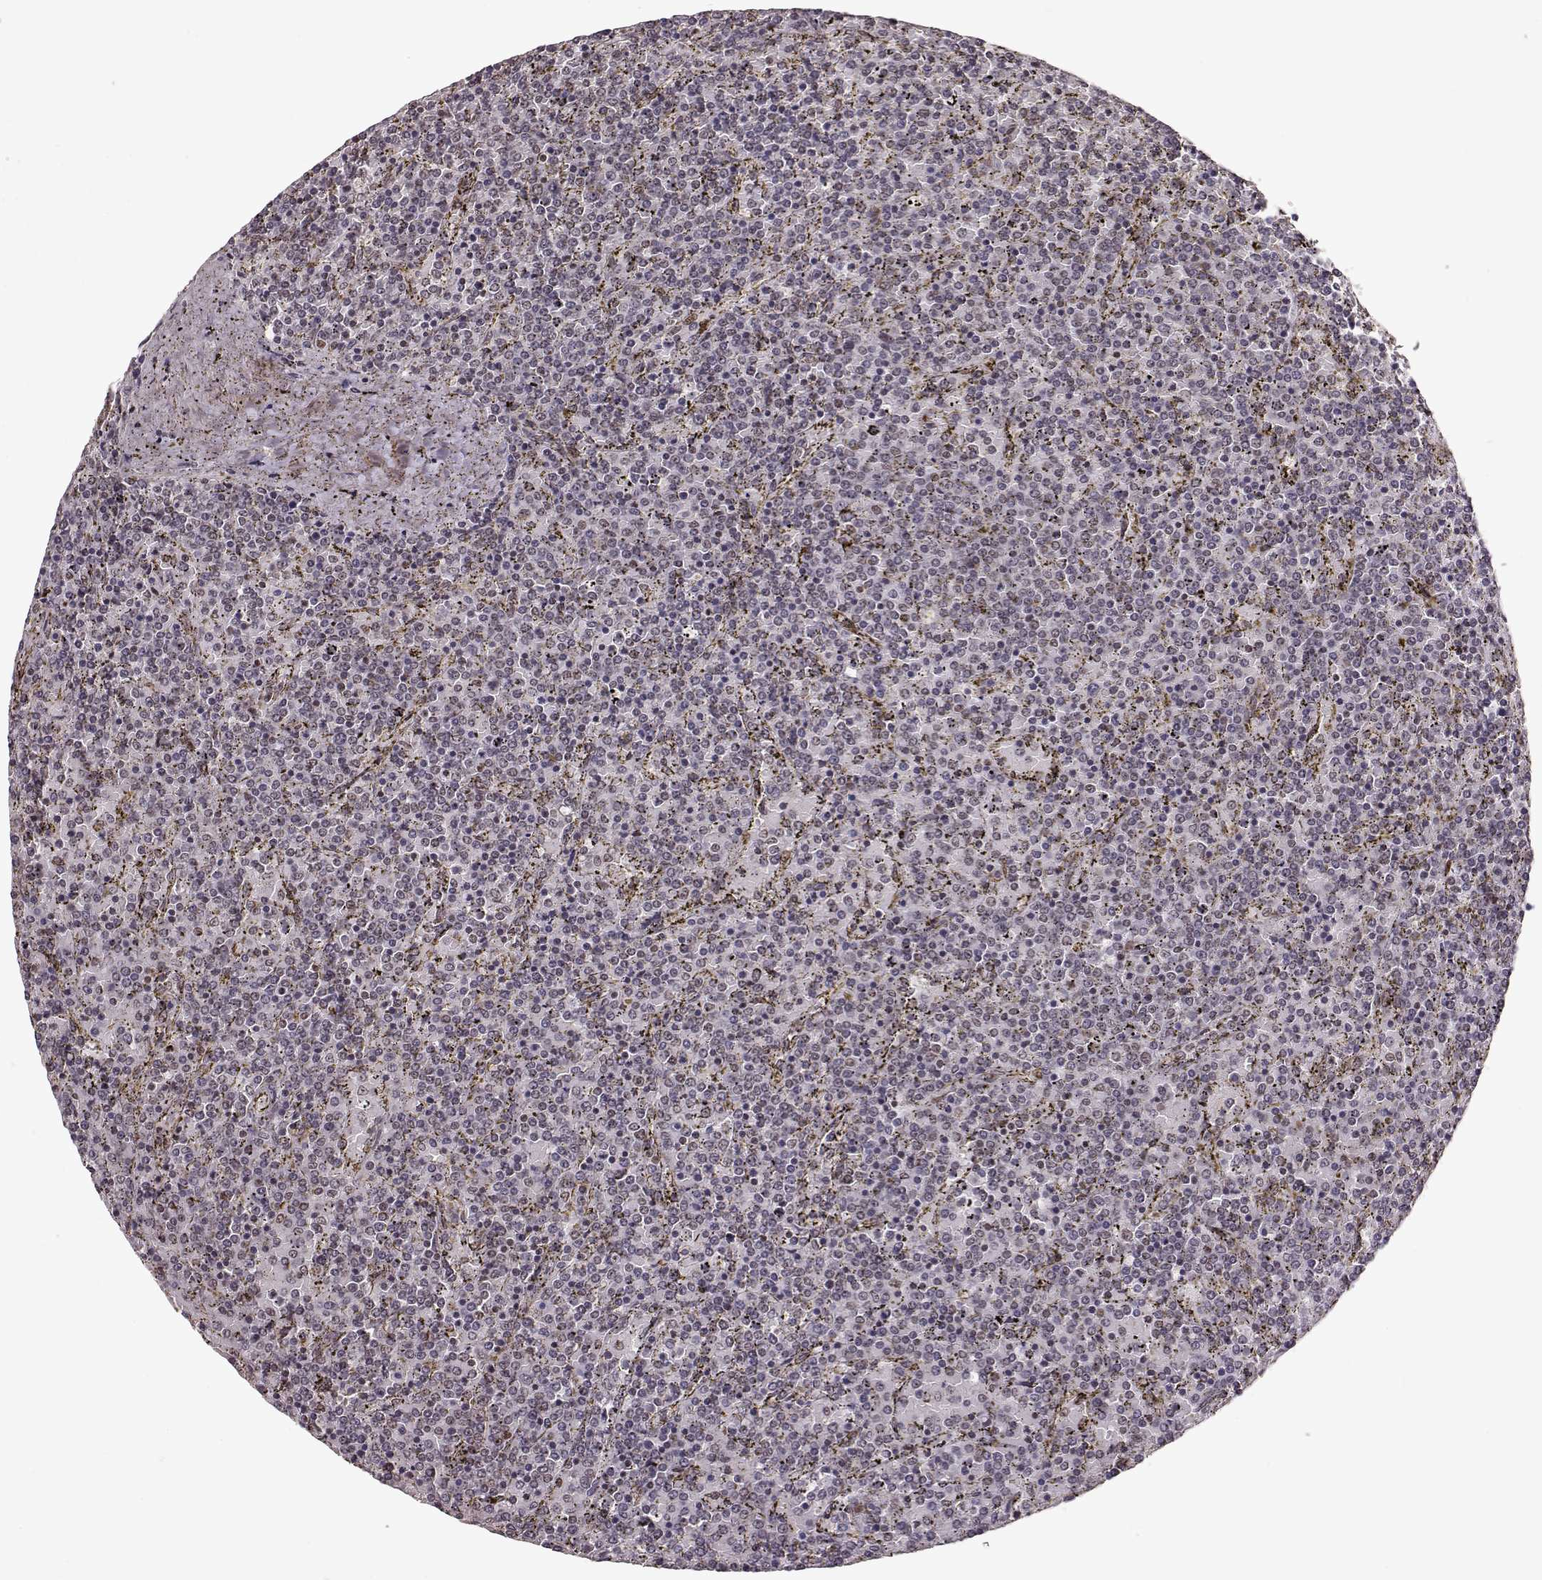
{"staining": {"intensity": "negative", "quantity": "none", "location": "none"}, "tissue": "lymphoma", "cell_type": "Tumor cells", "image_type": "cancer", "snomed": [{"axis": "morphology", "description": "Malignant lymphoma, non-Hodgkin's type, Low grade"}, {"axis": "topography", "description": "Spleen"}], "caption": "This micrograph is of low-grade malignant lymphoma, non-Hodgkin's type stained with IHC to label a protein in brown with the nuclei are counter-stained blue. There is no positivity in tumor cells. (Immunohistochemistry (ihc), brightfield microscopy, high magnification).", "gene": "RRAGD", "patient": {"sex": "female", "age": 77}}